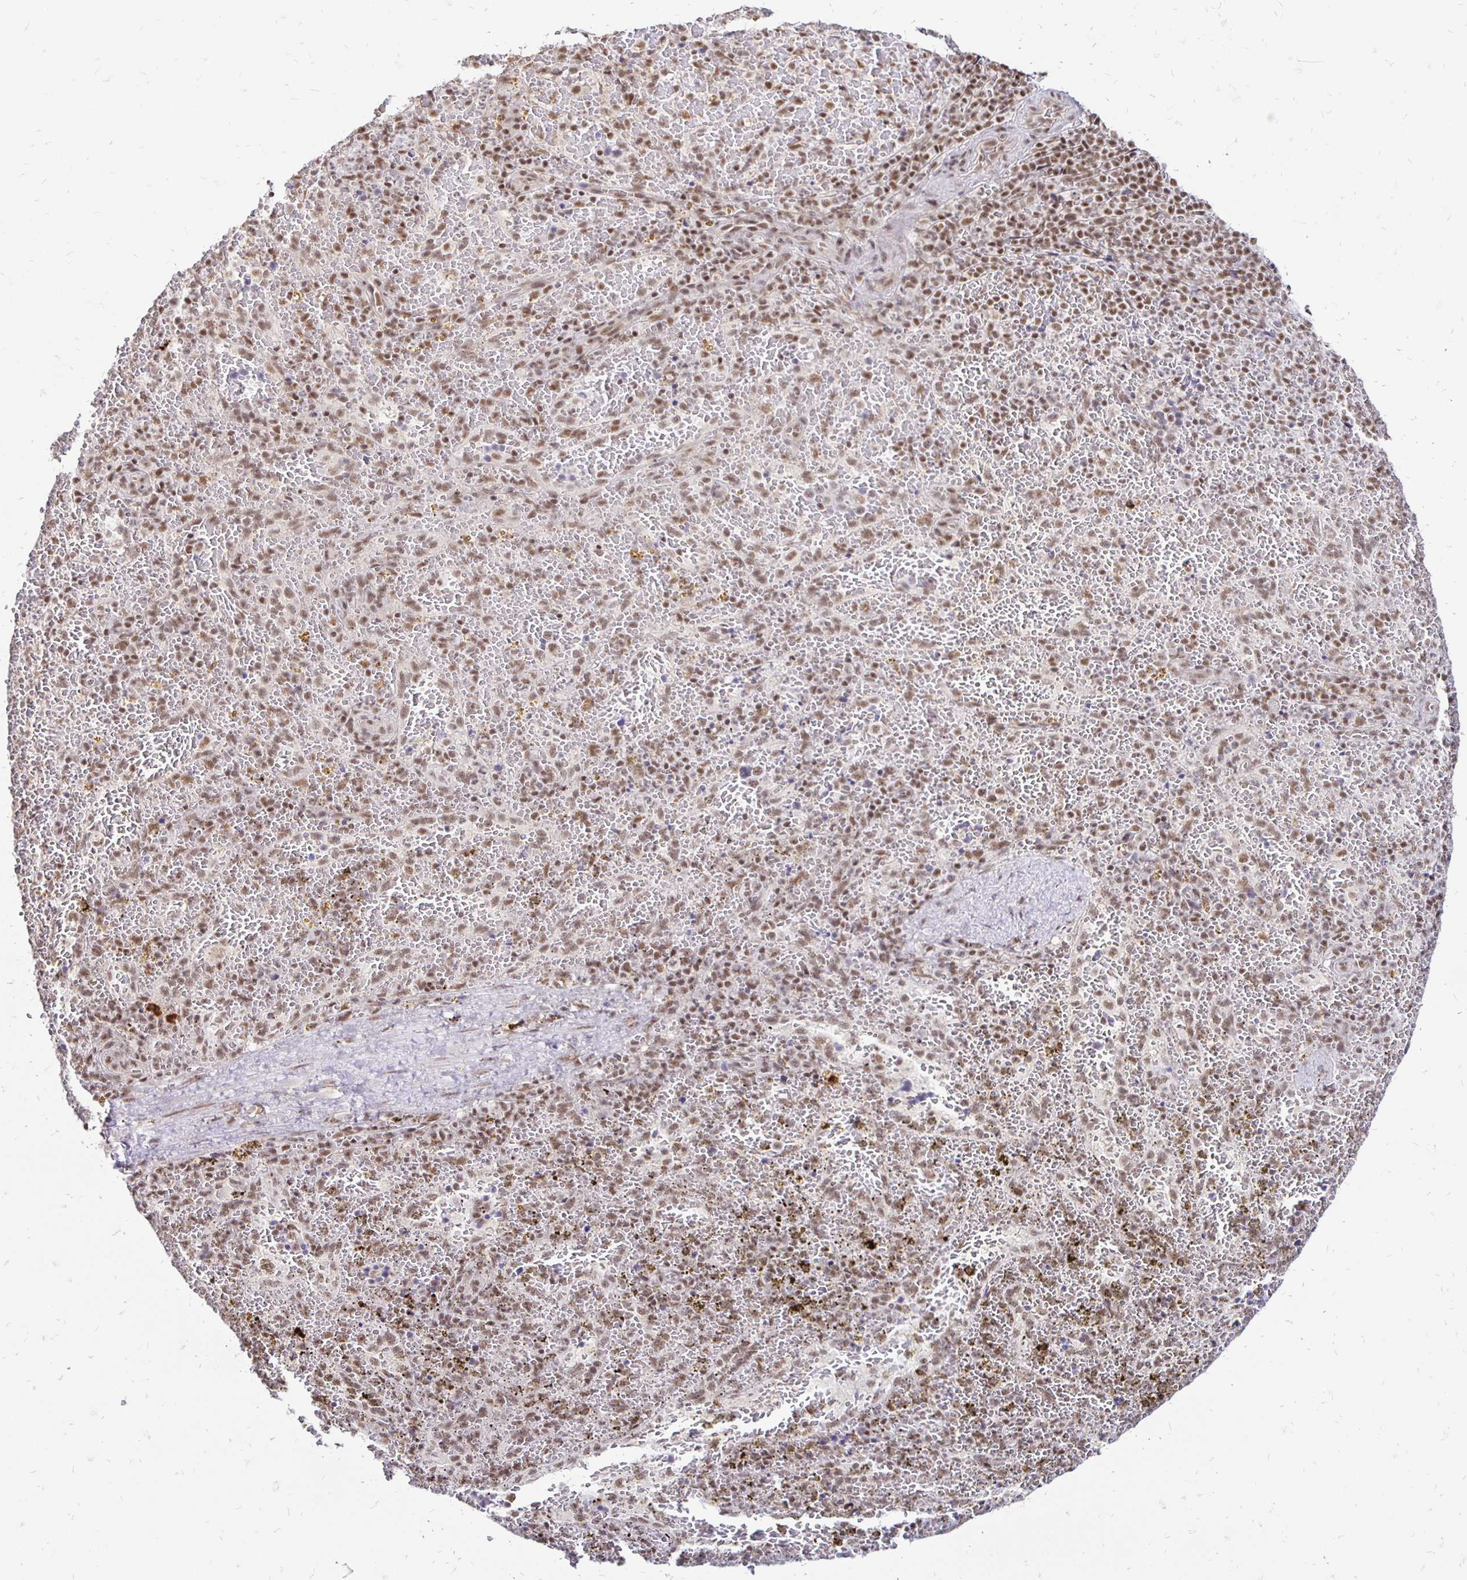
{"staining": {"intensity": "weak", "quantity": ">75%", "location": "nuclear"}, "tissue": "spleen", "cell_type": "Cells in red pulp", "image_type": "normal", "snomed": [{"axis": "morphology", "description": "Normal tissue, NOS"}, {"axis": "topography", "description": "Spleen"}], "caption": "A photomicrograph of spleen stained for a protein reveals weak nuclear brown staining in cells in red pulp.", "gene": "SIN3A", "patient": {"sex": "female", "age": 50}}